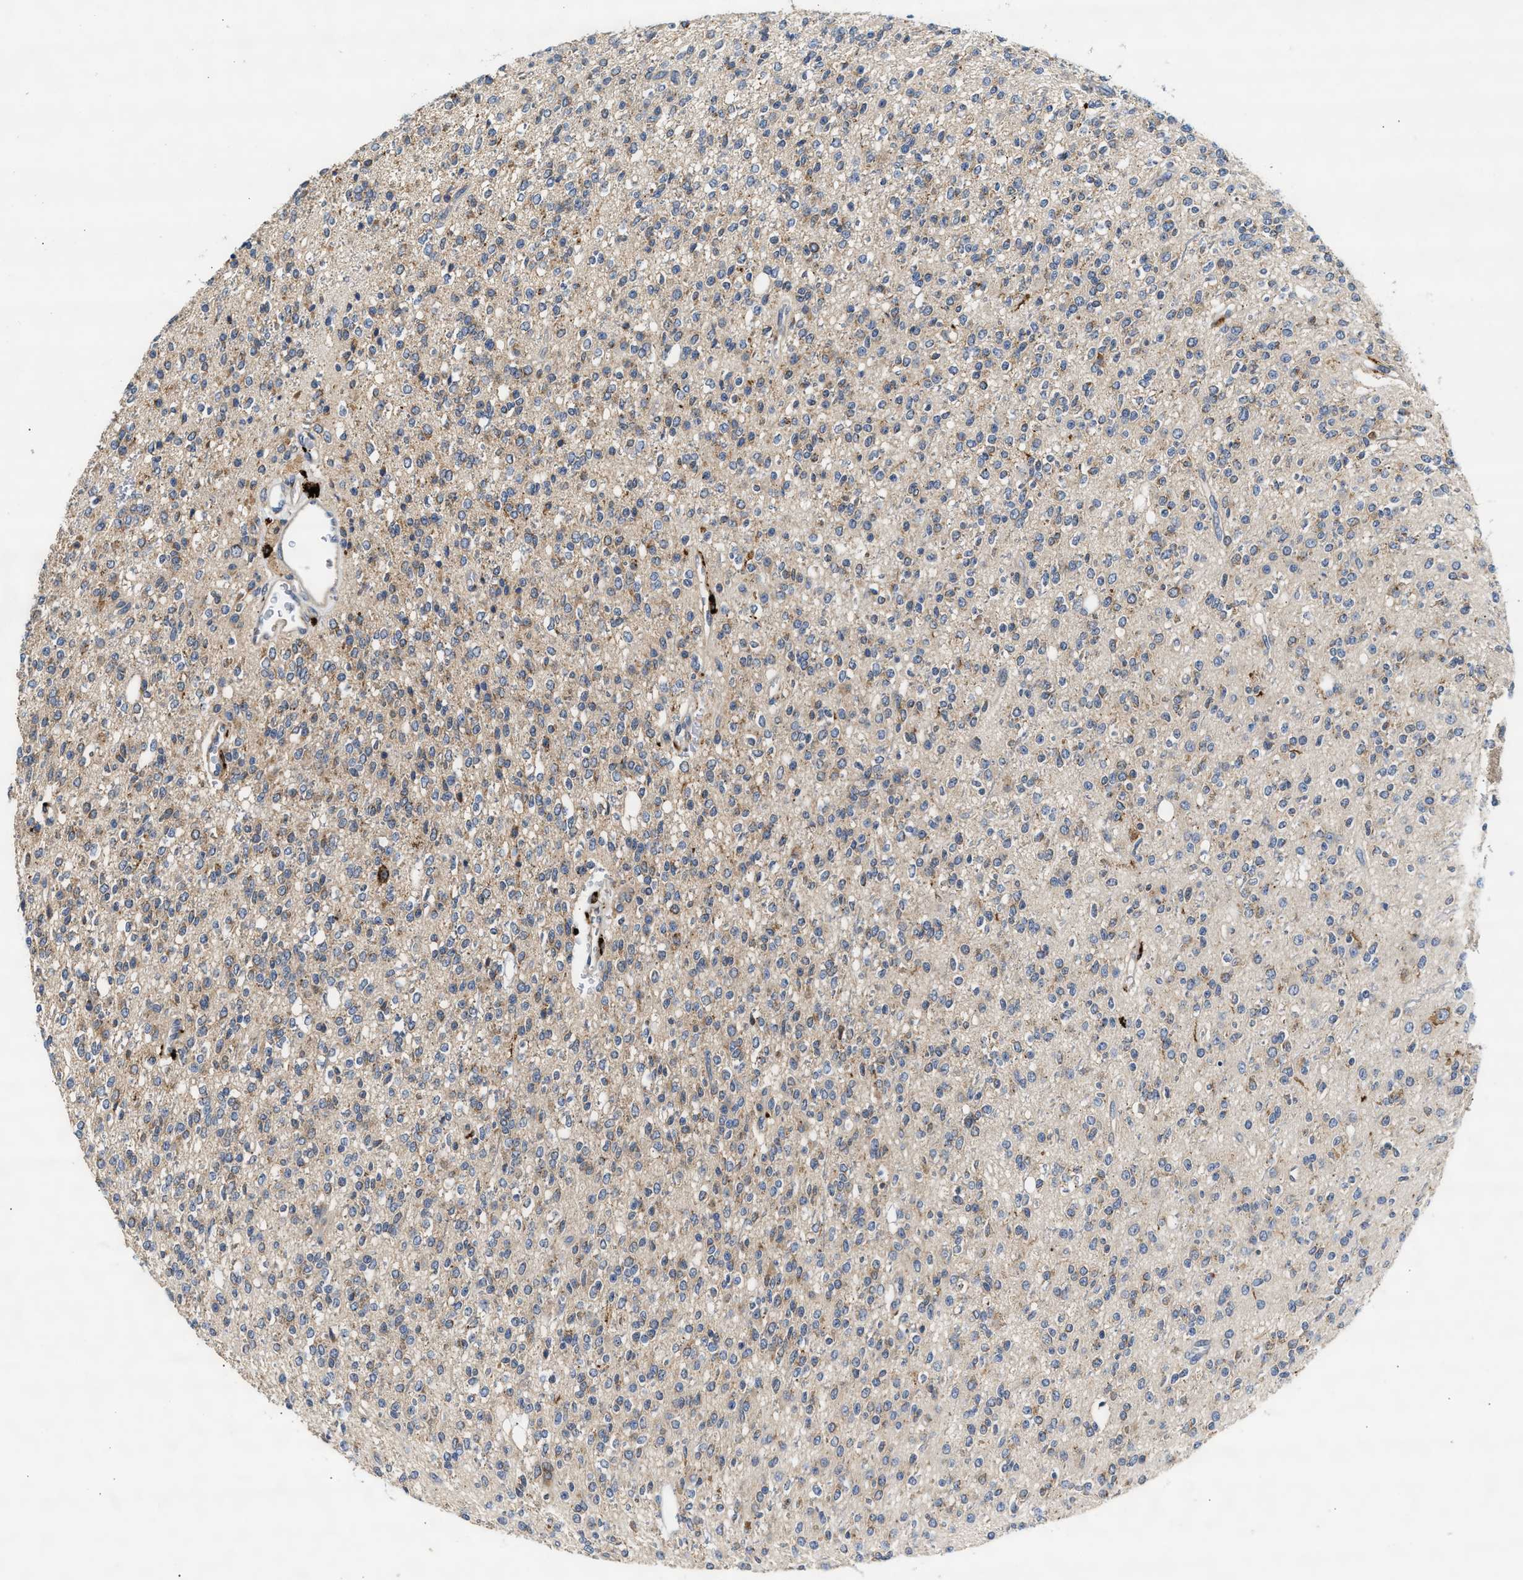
{"staining": {"intensity": "negative", "quantity": "none", "location": "none"}, "tissue": "glioma", "cell_type": "Tumor cells", "image_type": "cancer", "snomed": [{"axis": "morphology", "description": "Glioma, malignant, High grade"}, {"axis": "topography", "description": "Brain"}], "caption": "Immunohistochemical staining of human glioma demonstrates no significant positivity in tumor cells.", "gene": "AMZ1", "patient": {"sex": "male", "age": 34}}